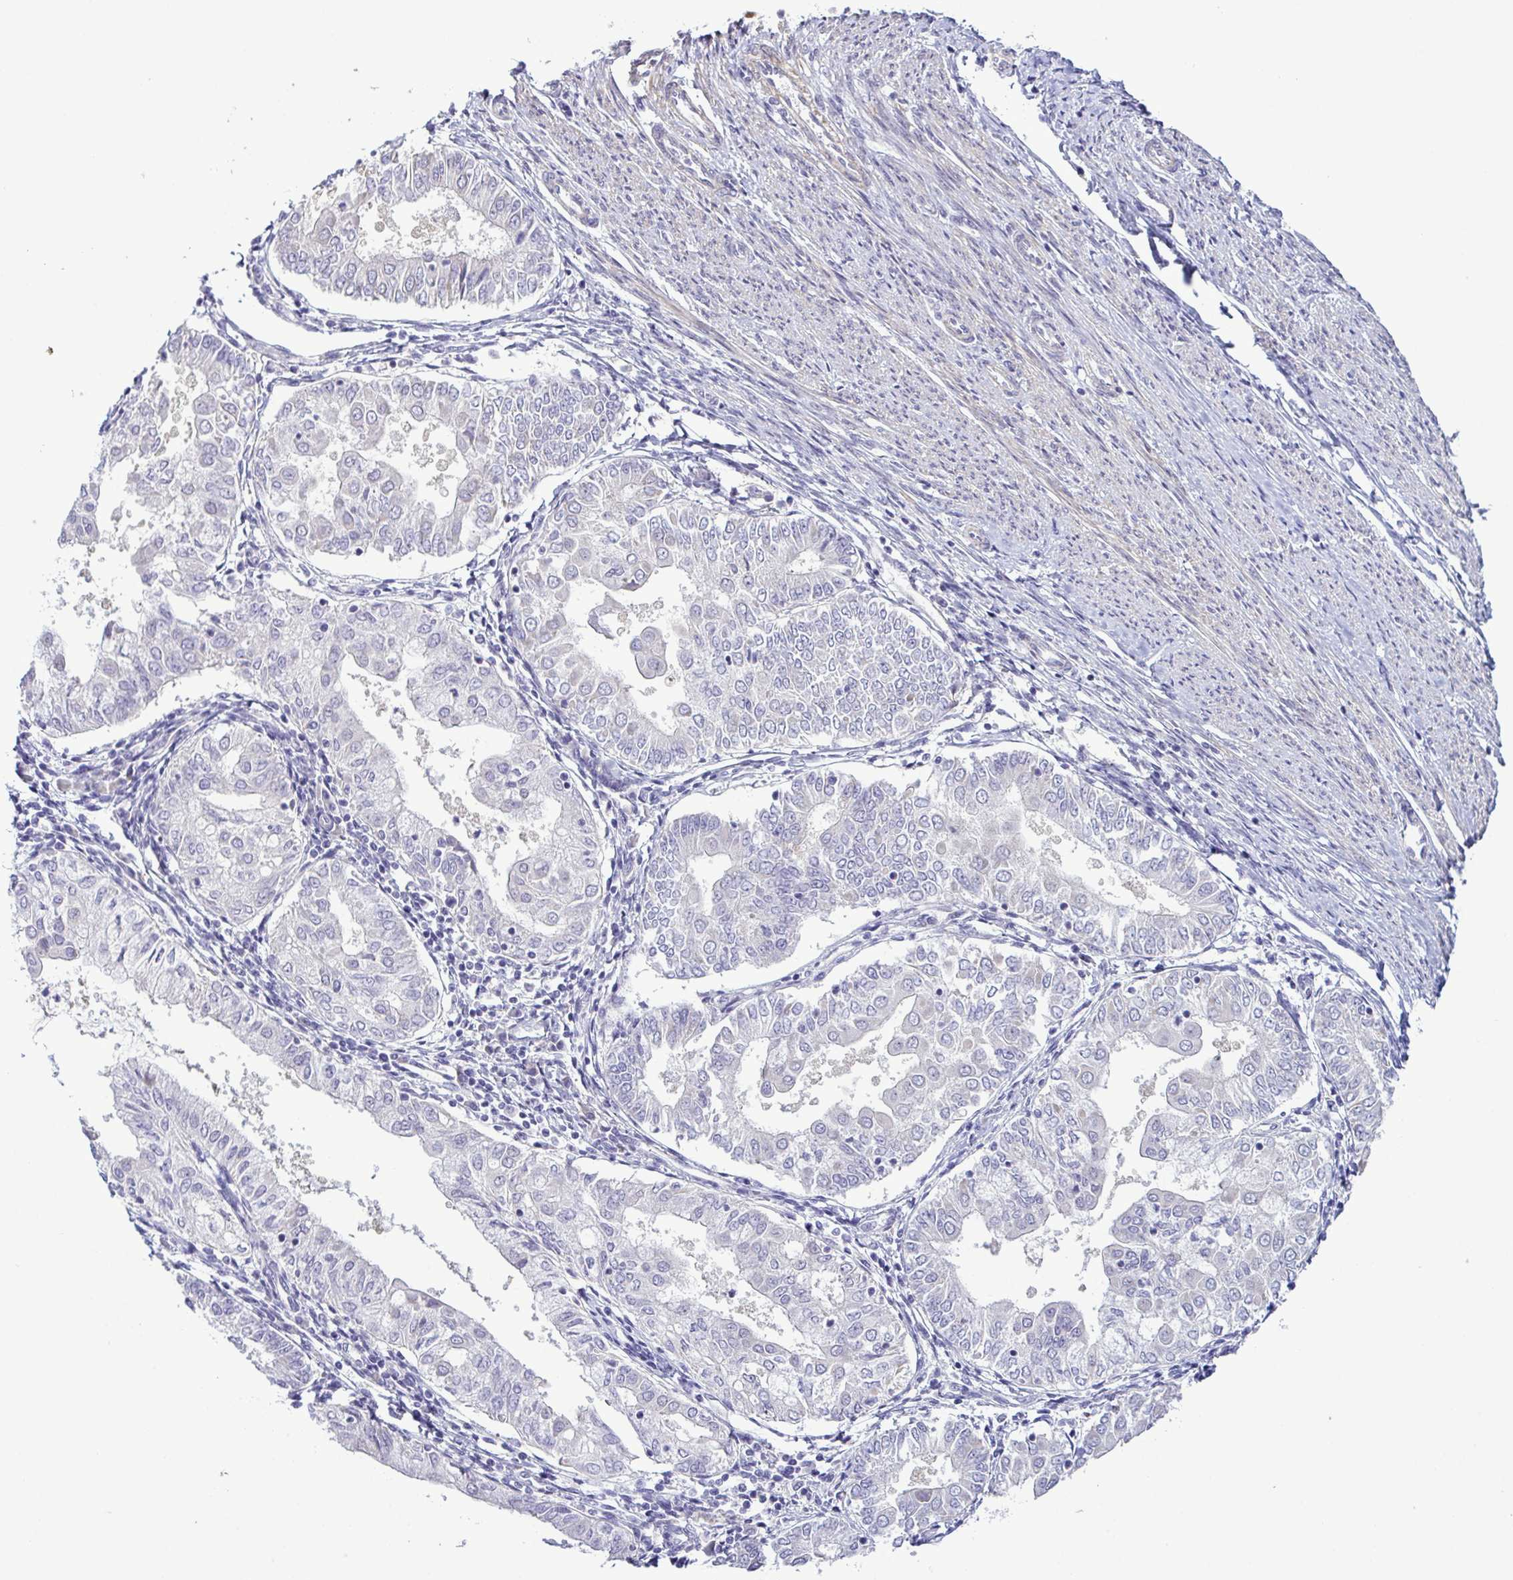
{"staining": {"intensity": "negative", "quantity": "none", "location": "none"}, "tissue": "endometrial cancer", "cell_type": "Tumor cells", "image_type": "cancer", "snomed": [{"axis": "morphology", "description": "Adenocarcinoma, NOS"}, {"axis": "topography", "description": "Endometrium"}], "caption": "Photomicrograph shows no protein staining in tumor cells of adenocarcinoma (endometrial) tissue.", "gene": "SYNPO2L", "patient": {"sex": "female", "age": 68}}